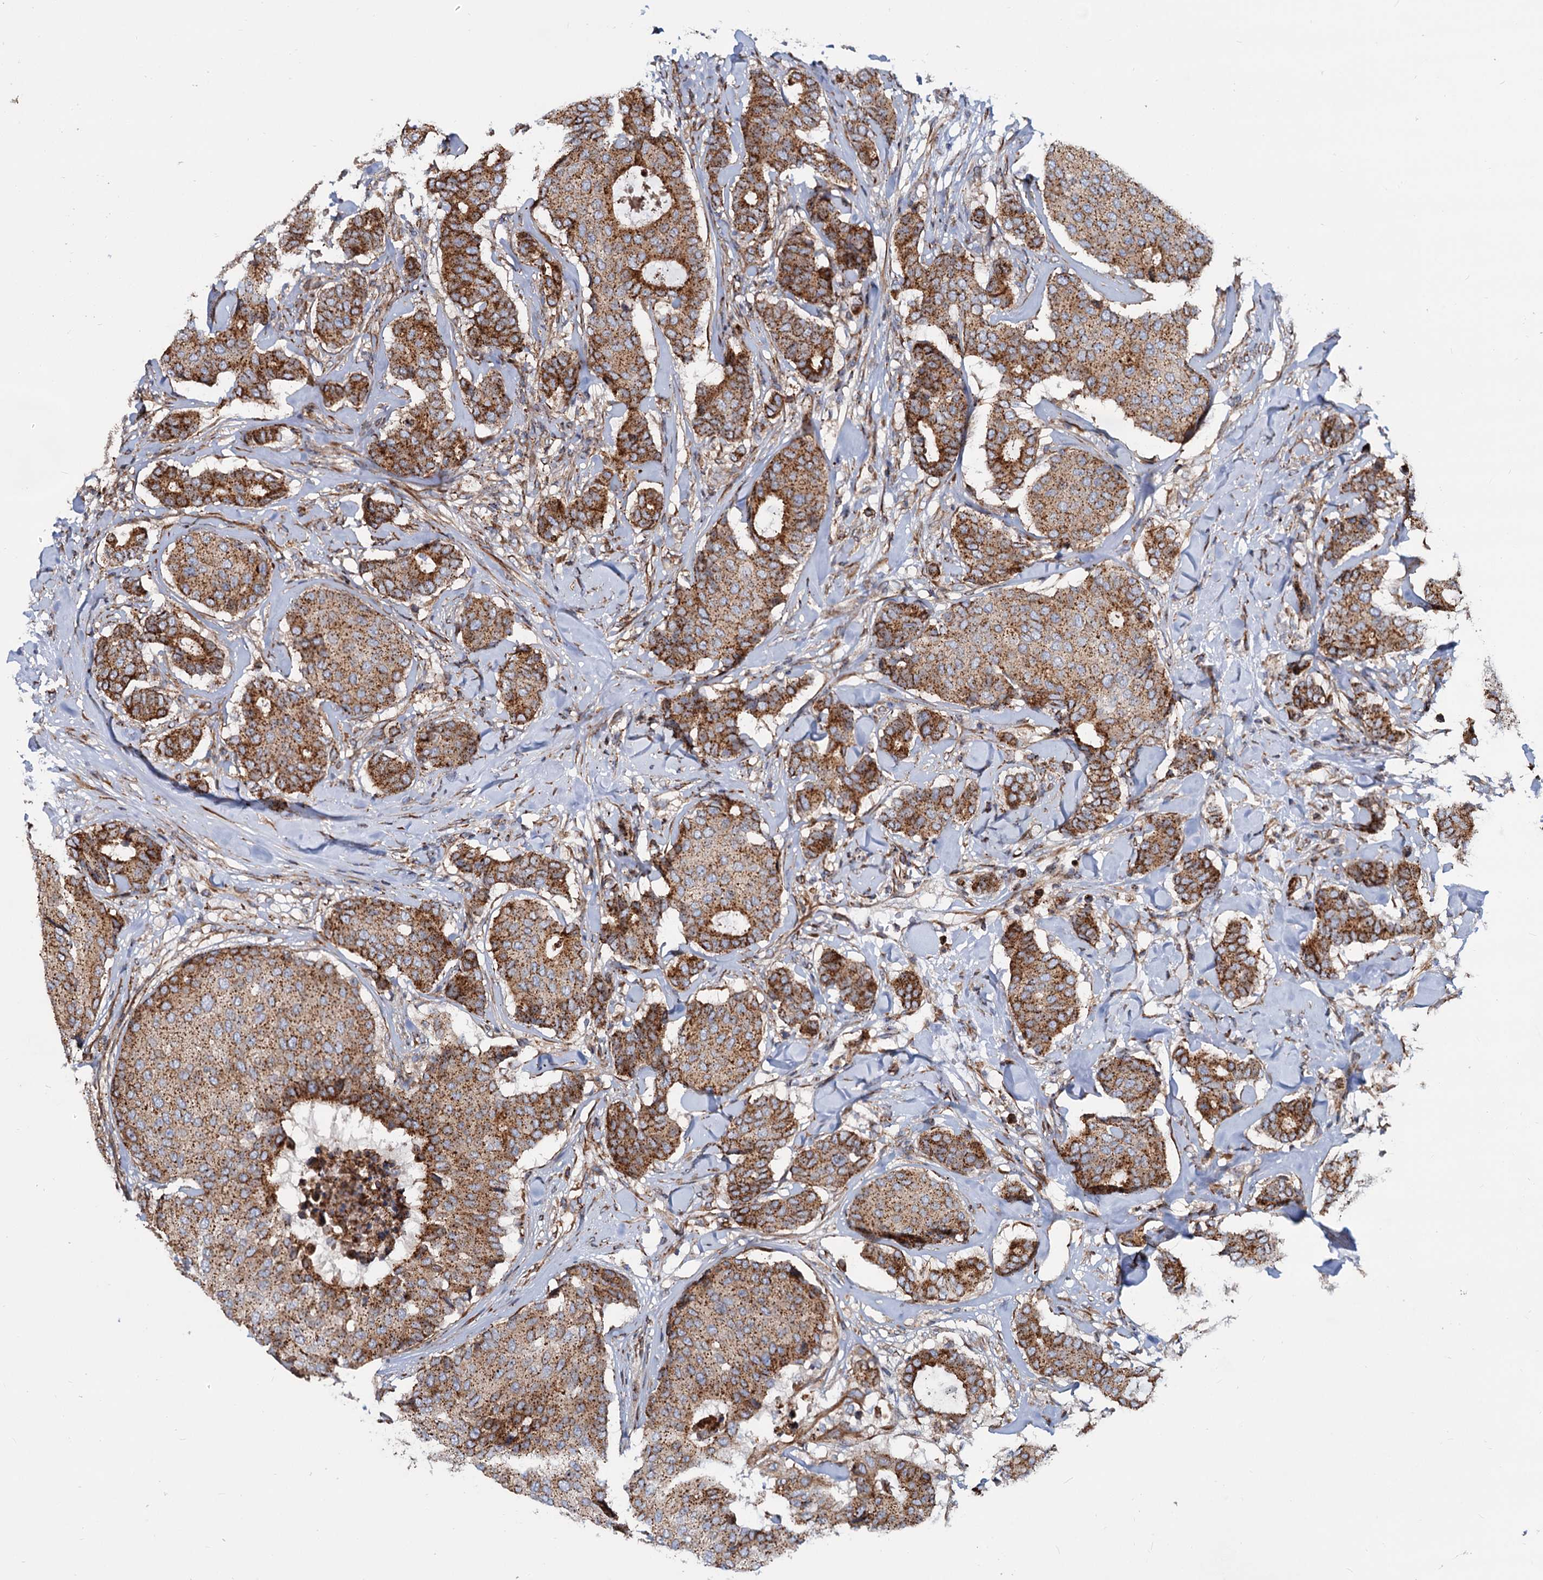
{"staining": {"intensity": "moderate", "quantity": ">75%", "location": "cytoplasmic/membranous"}, "tissue": "breast cancer", "cell_type": "Tumor cells", "image_type": "cancer", "snomed": [{"axis": "morphology", "description": "Duct carcinoma"}, {"axis": "topography", "description": "Breast"}], "caption": "Moderate cytoplasmic/membranous protein positivity is present in approximately >75% of tumor cells in breast cancer (infiltrating ductal carcinoma).", "gene": "PSEN1", "patient": {"sex": "female", "age": 75}}